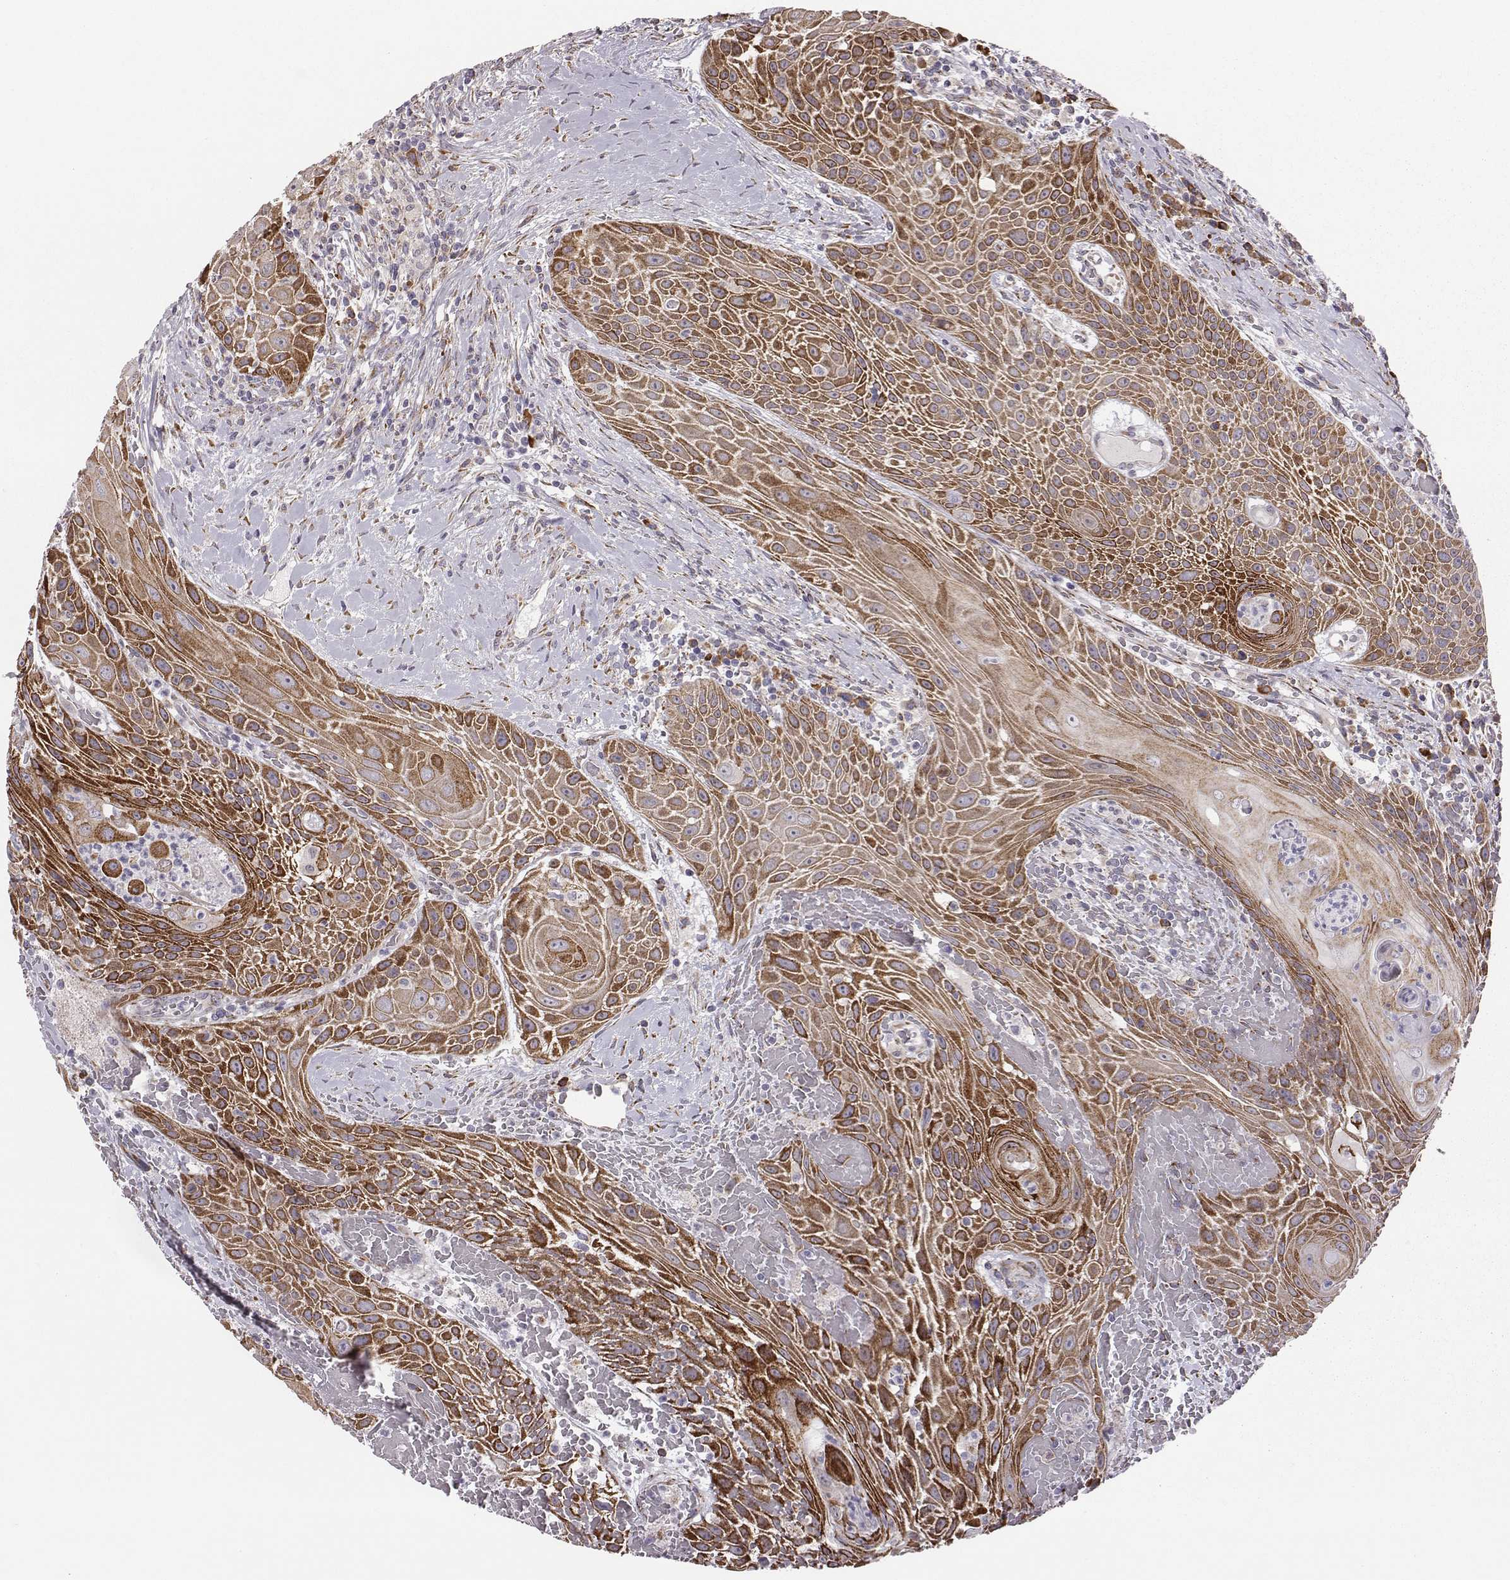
{"staining": {"intensity": "strong", "quantity": ">75%", "location": "cytoplasmic/membranous"}, "tissue": "head and neck cancer", "cell_type": "Tumor cells", "image_type": "cancer", "snomed": [{"axis": "morphology", "description": "Squamous cell carcinoma, NOS"}, {"axis": "topography", "description": "Head-Neck"}], "caption": "Strong cytoplasmic/membranous positivity is identified in about >75% of tumor cells in head and neck cancer (squamous cell carcinoma).", "gene": "SELENOI", "patient": {"sex": "male", "age": 69}}